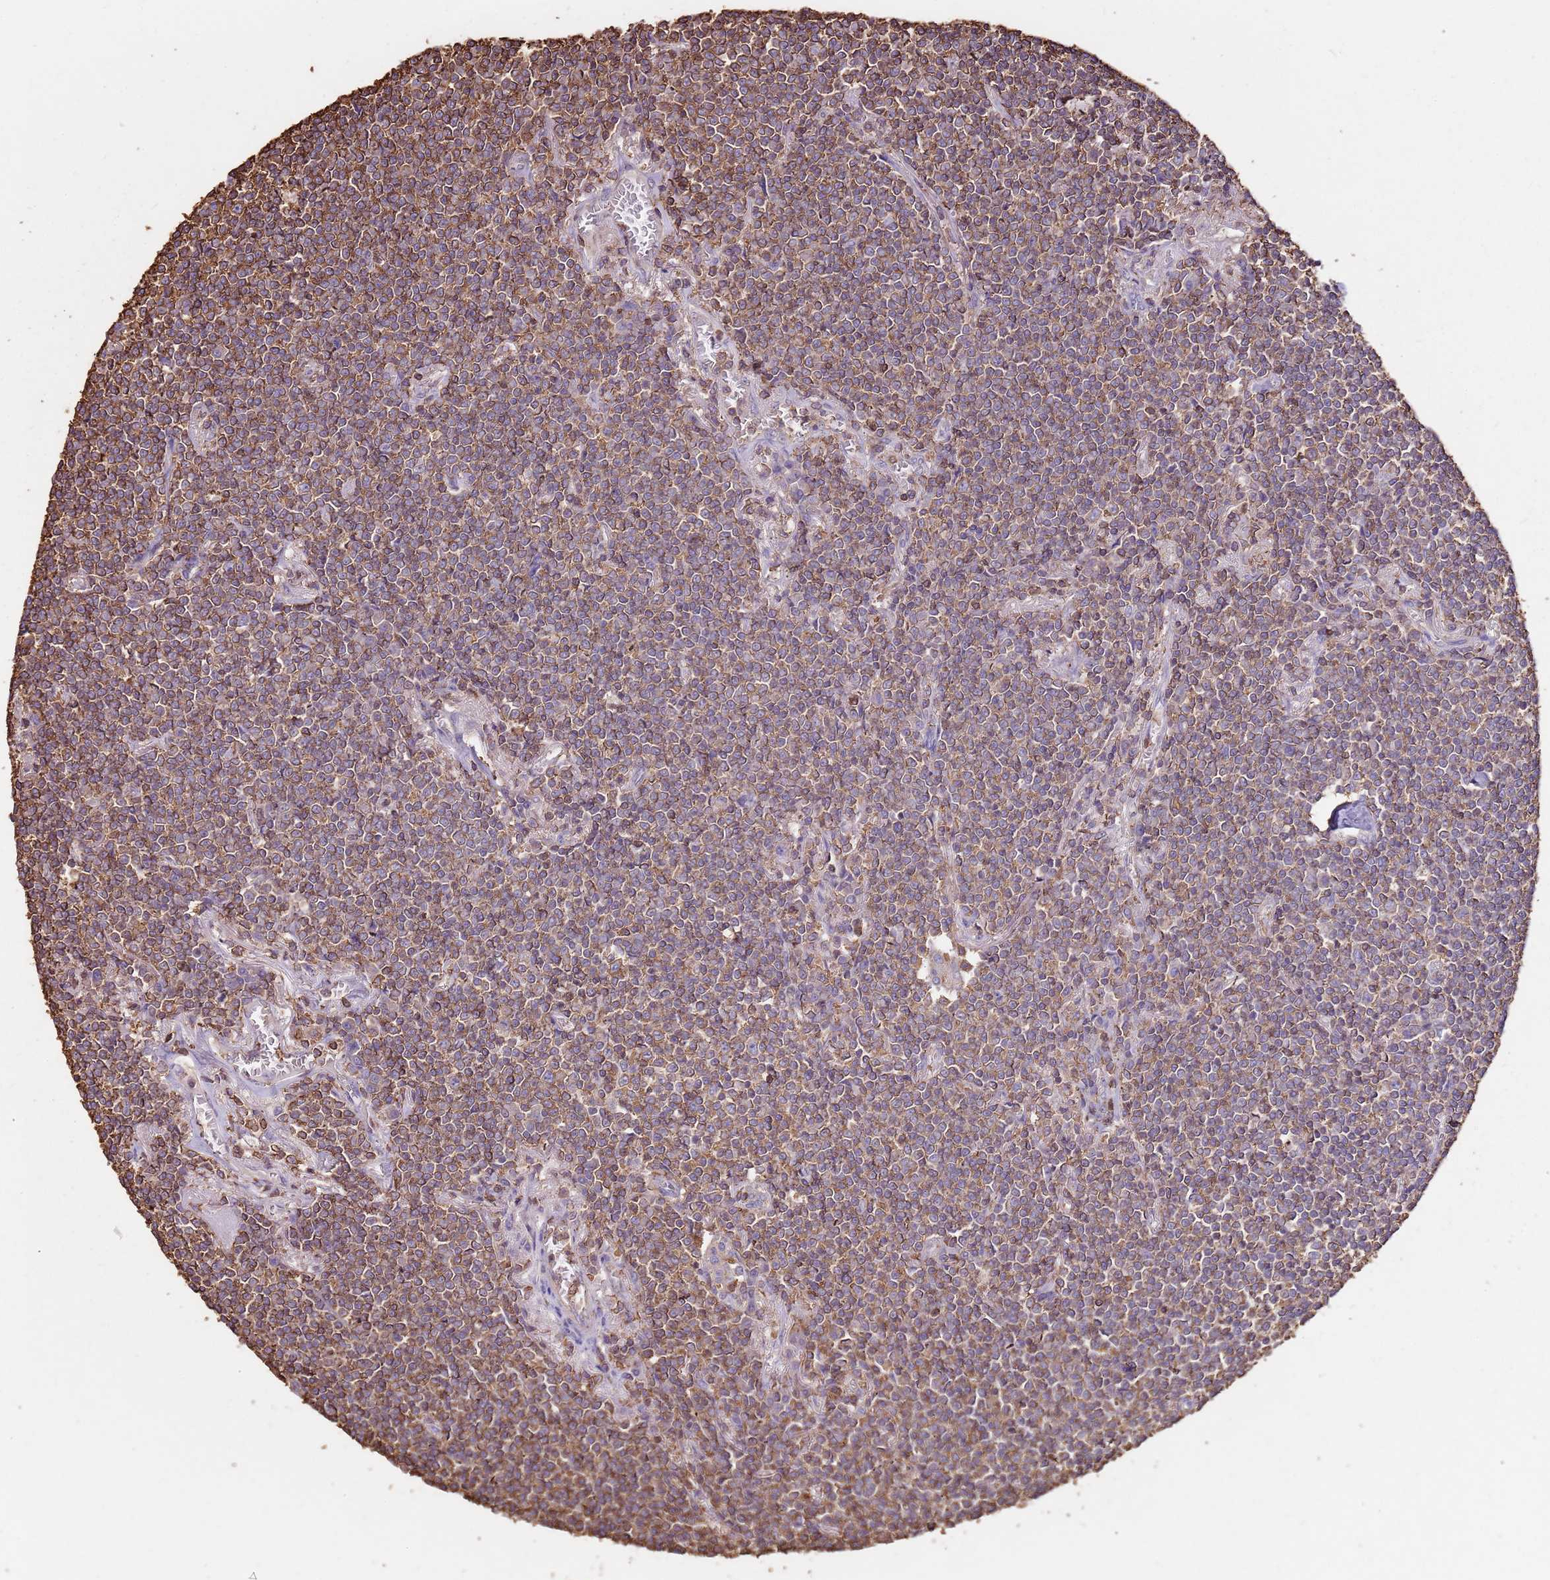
{"staining": {"intensity": "moderate", "quantity": "25%-75%", "location": "cytoplasmic/membranous"}, "tissue": "lymphoma", "cell_type": "Tumor cells", "image_type": "cancer", "snomed": [{"axis": "morphology", "description": "Malignant lymphoma, non-Hodgkin's type, Low grade"}, {"axis": "topography", "description": "Lung"}], "caption": "Protein staining of lymphoma tissue displays moderate cytoplasmic/membranous staining in approximately 25%-75% of tumor cells. (DAB IHC, brown staining for protein, blue staining for nuclei).", "gene": "ARL10", "patient": {"sex": "female", "age": 71}}